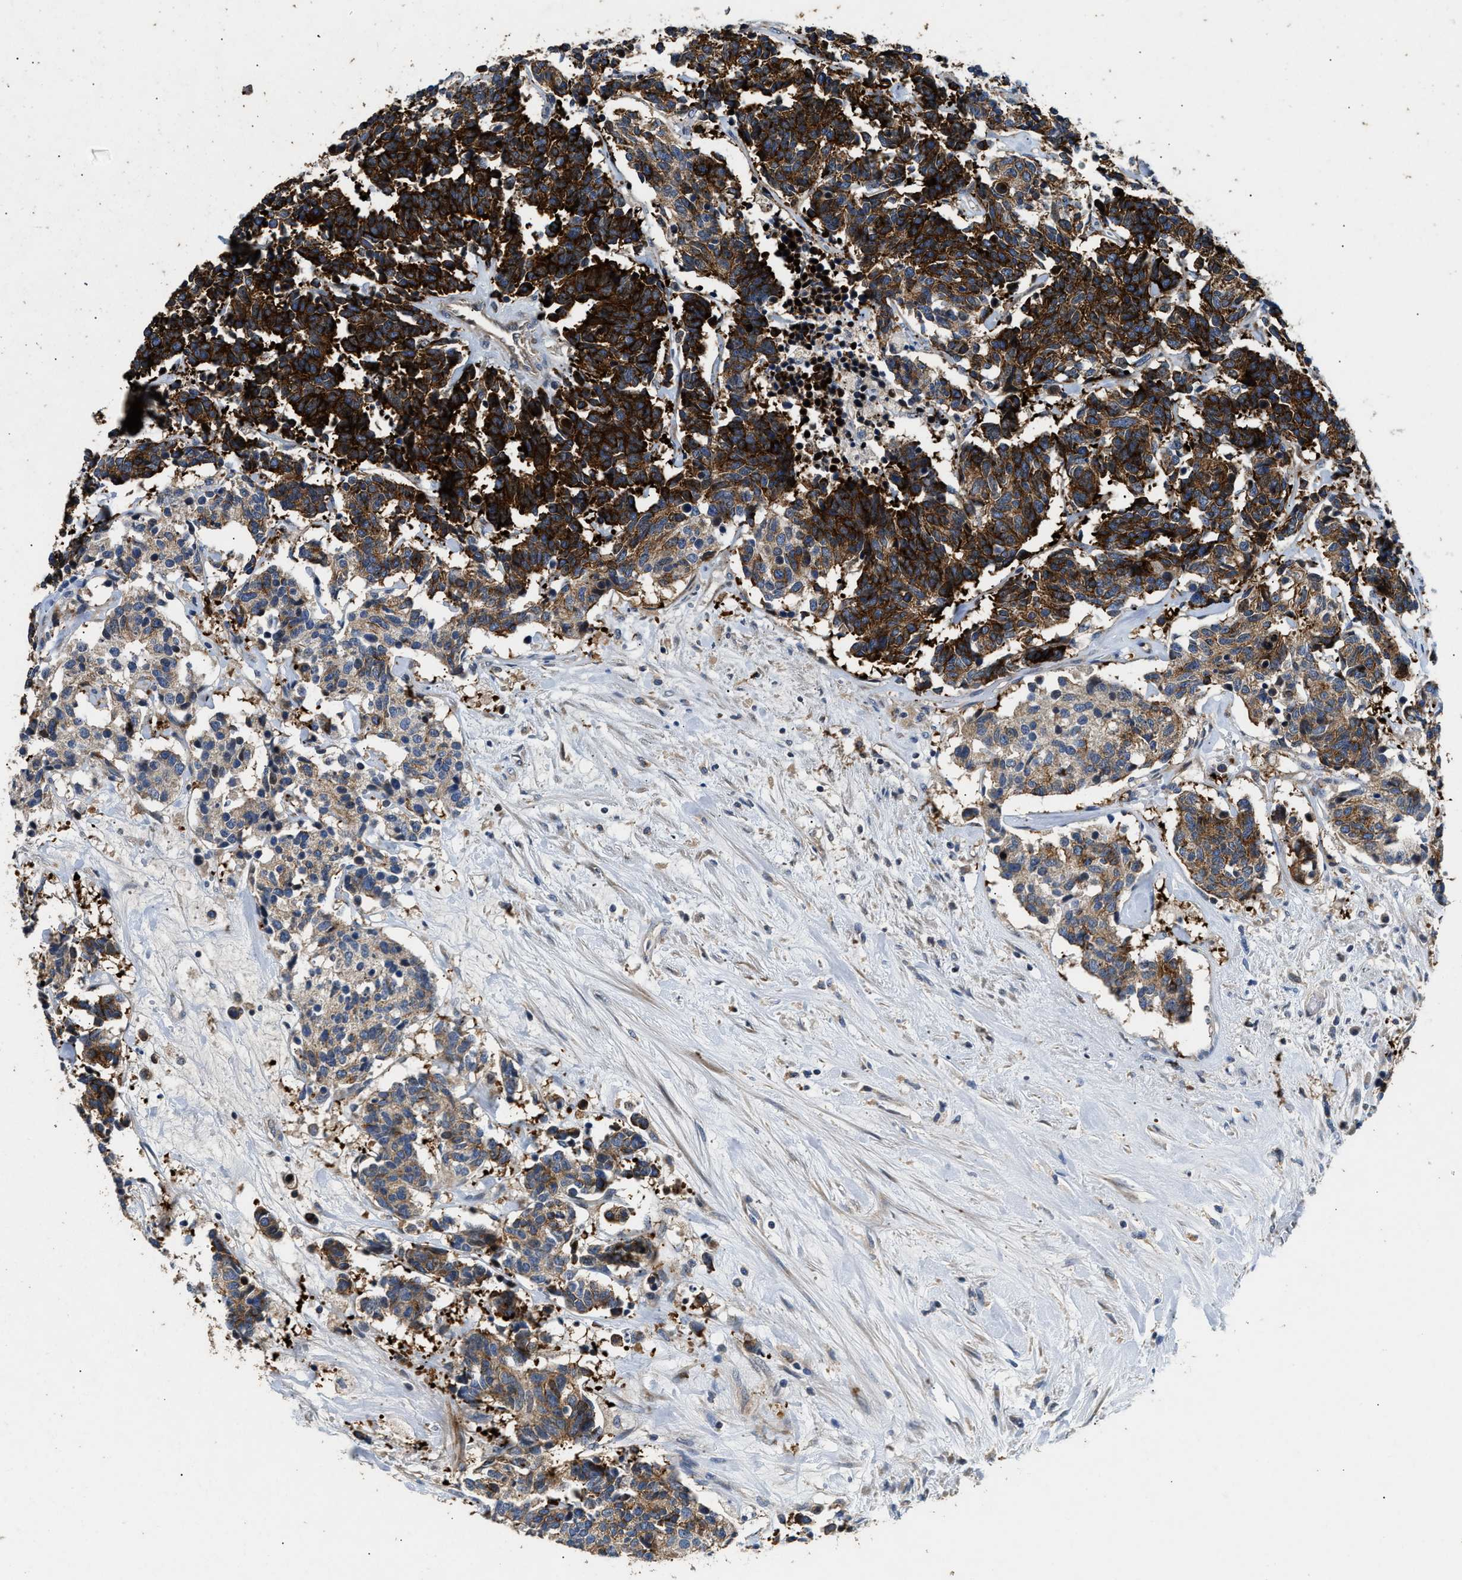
{"staining": {"intensity": "strong", "quantity": ">75%", "location": "cytoplasmic/membranous"}, "tissue": "carcinoid", "cell_type": "Tumor cells", "image_type": "cancer", "snomed": [{"axis": "morphology", "description": "Carcinoma, NOS"}, {"axis": "morphology", "description": "Carcinoid, malignant, NOS"}, {"axis": "topography", "description": "Urinary bladder"}], "caption": "Immunohistochemistry (IHC) staining of carcinoma, which shows high levels of strong cytoplasmic/membranous expression in about >75% of tumor cells indicating strong cytoplasmic/membranous protein staining. The staining was performed using DAB (3,3'-diaminobenzidine) (brown) for protein detection and nuclei were counterstained in hematoxylin (blue).", "gene": "IL17RC", "patient": {"sex": "male", "age": 57}}